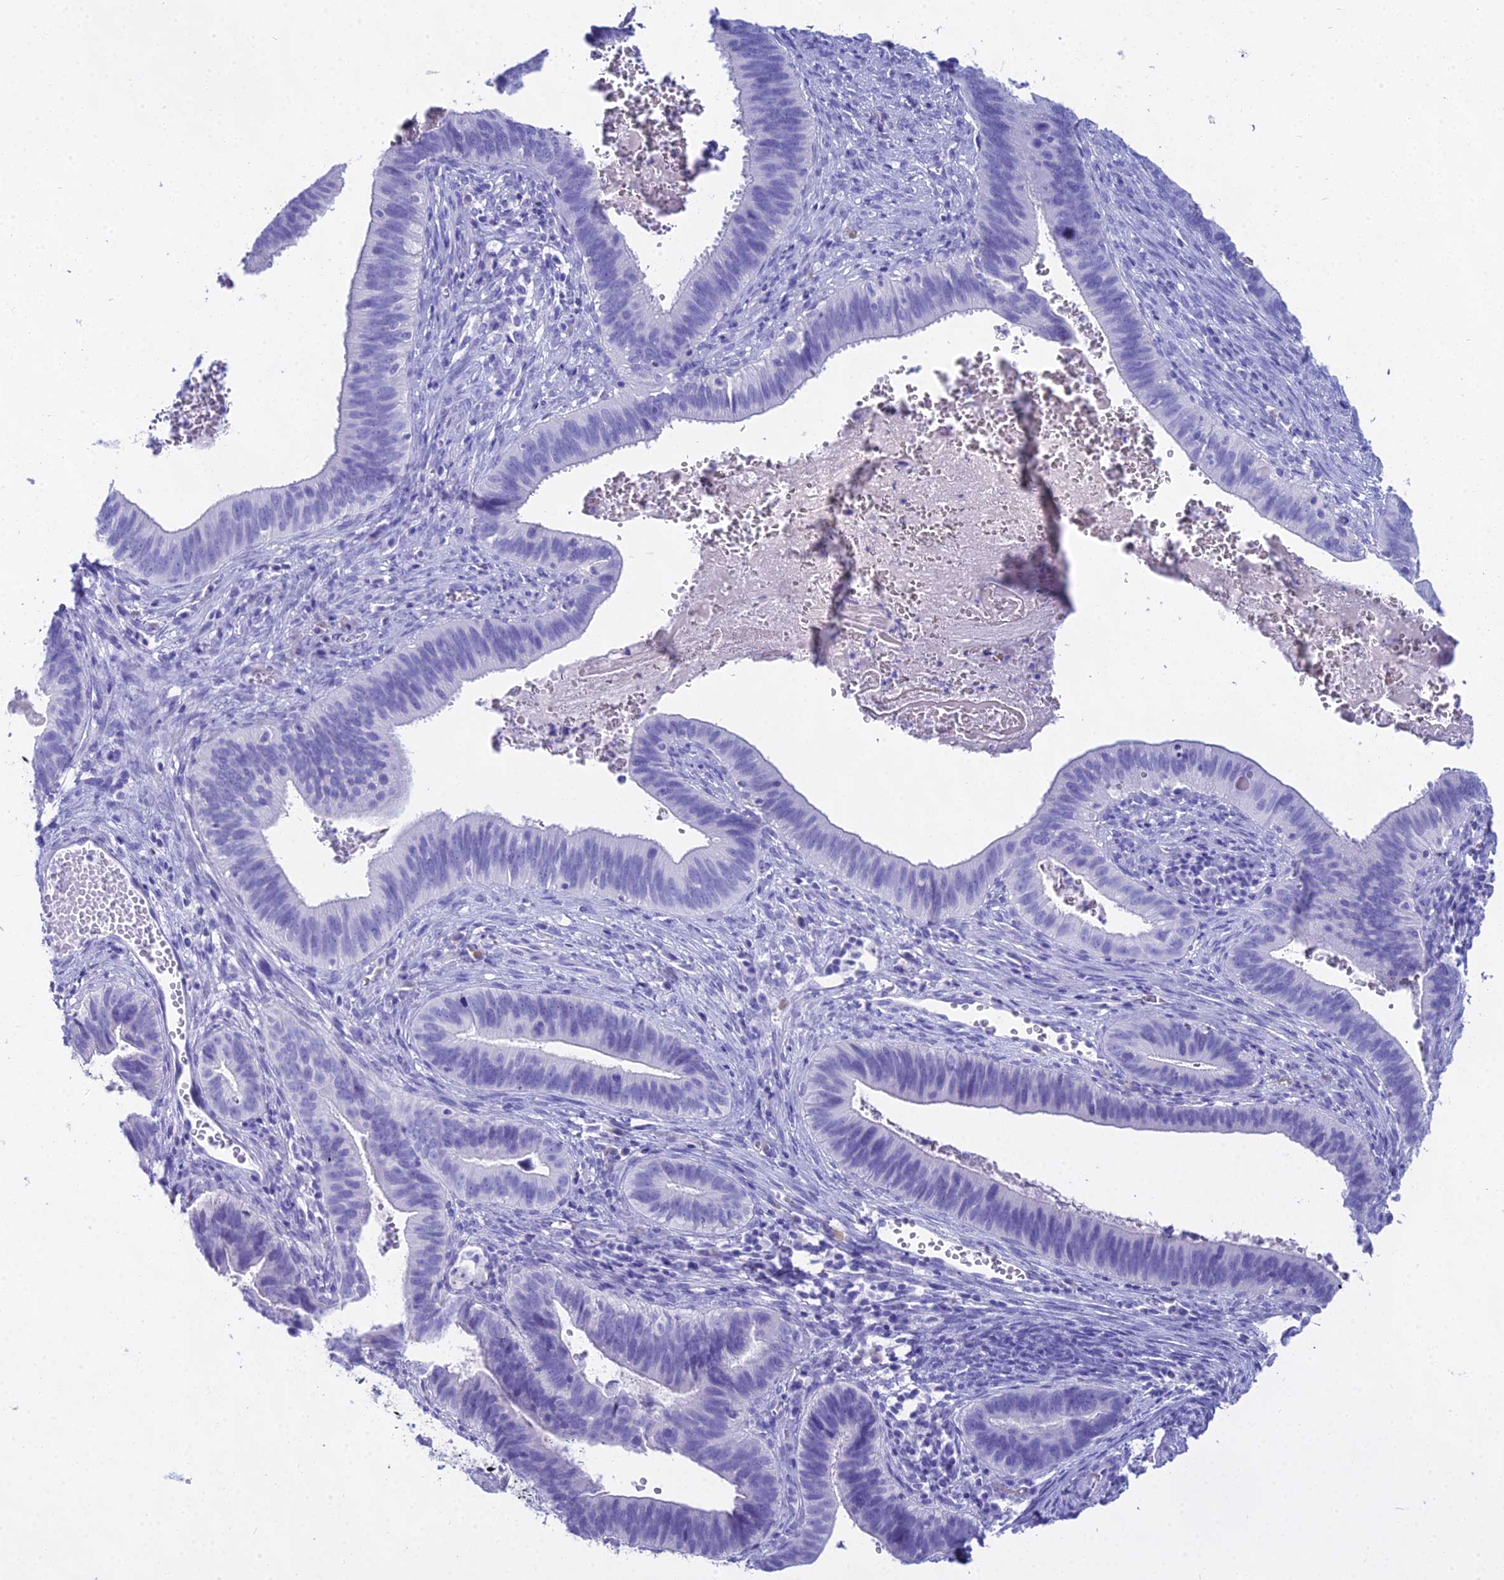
{"staining": {"intensity": "negative", "quantity": "none", "location": "none"}, "tissue": "cervical cancer", "cell_type": "Tumor cells", "image_type": "cancer", "snomed": [{"axis": "morphology", "description": "Adenocarcinoma, NOS"}, {"axis": "topography", "description": "Cervix"}], "caption": "DAB immunohistochemical staining of human cervical cancer (adenocarcinoma) demonstrates no significant expression in tumor cells.", "gene": "CGB2", "patient": {"sex": "female", "age": 42}}